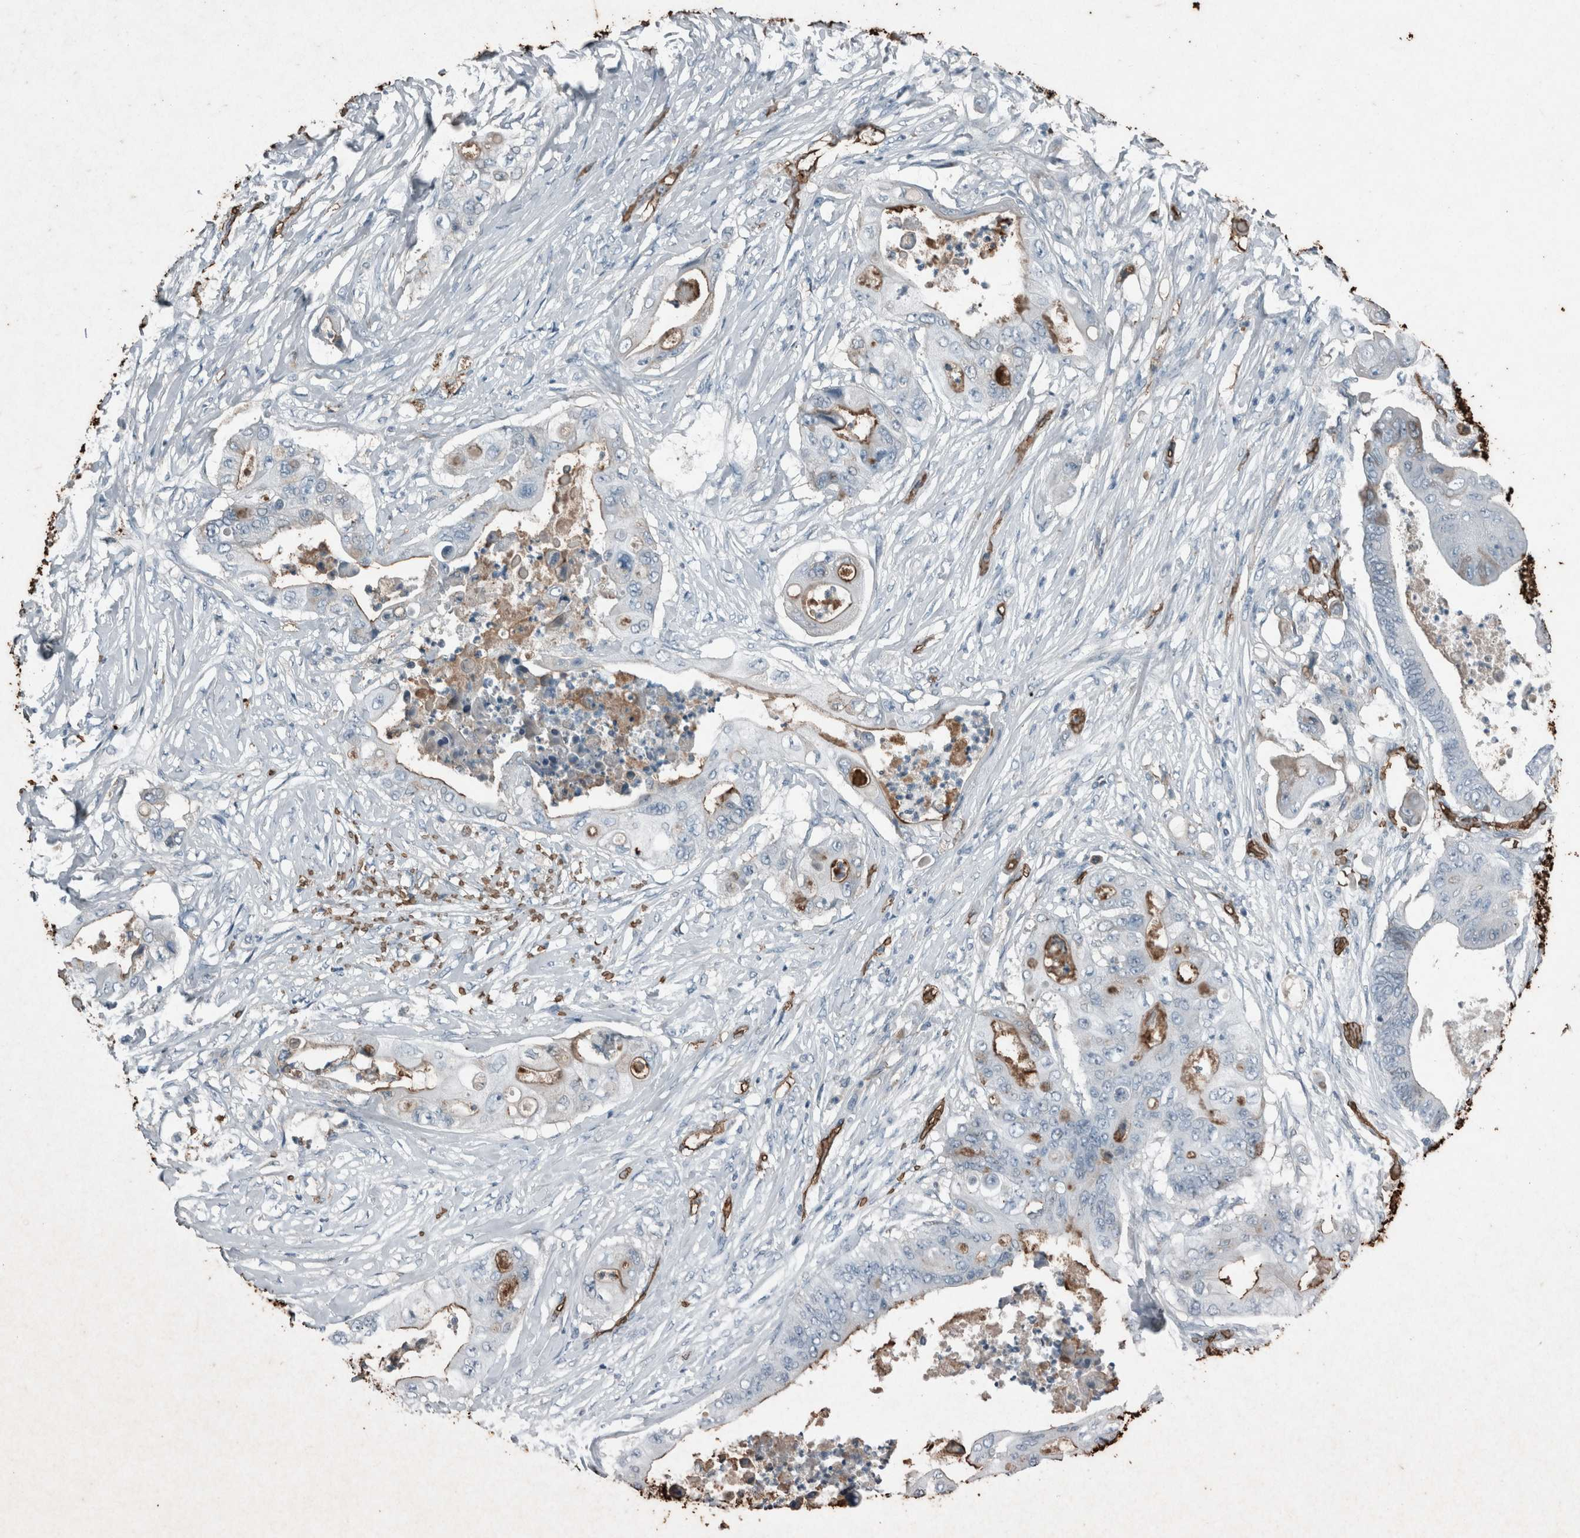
{"staining": {"intensity": "moderate", "quantity": "<25%", "location": "cytoplasmic/membranous"}, "tissue": "stomach cancer", "cell_type": "Tumor cells", "image_type": "cancer", "snomed": [{"axis": "morphology", "description": "Adenocarcinoma, NOS"}, {"axis": "topography", "description": "Stomach"}], "caption": "Stomach cancer stained with a brown dye exhibits moderate cytoplasmic/membranous positive positivity in approximately <25% of tumor cells.", "gene": "LBP", "patient": {"sex": "female", "age": 73}}